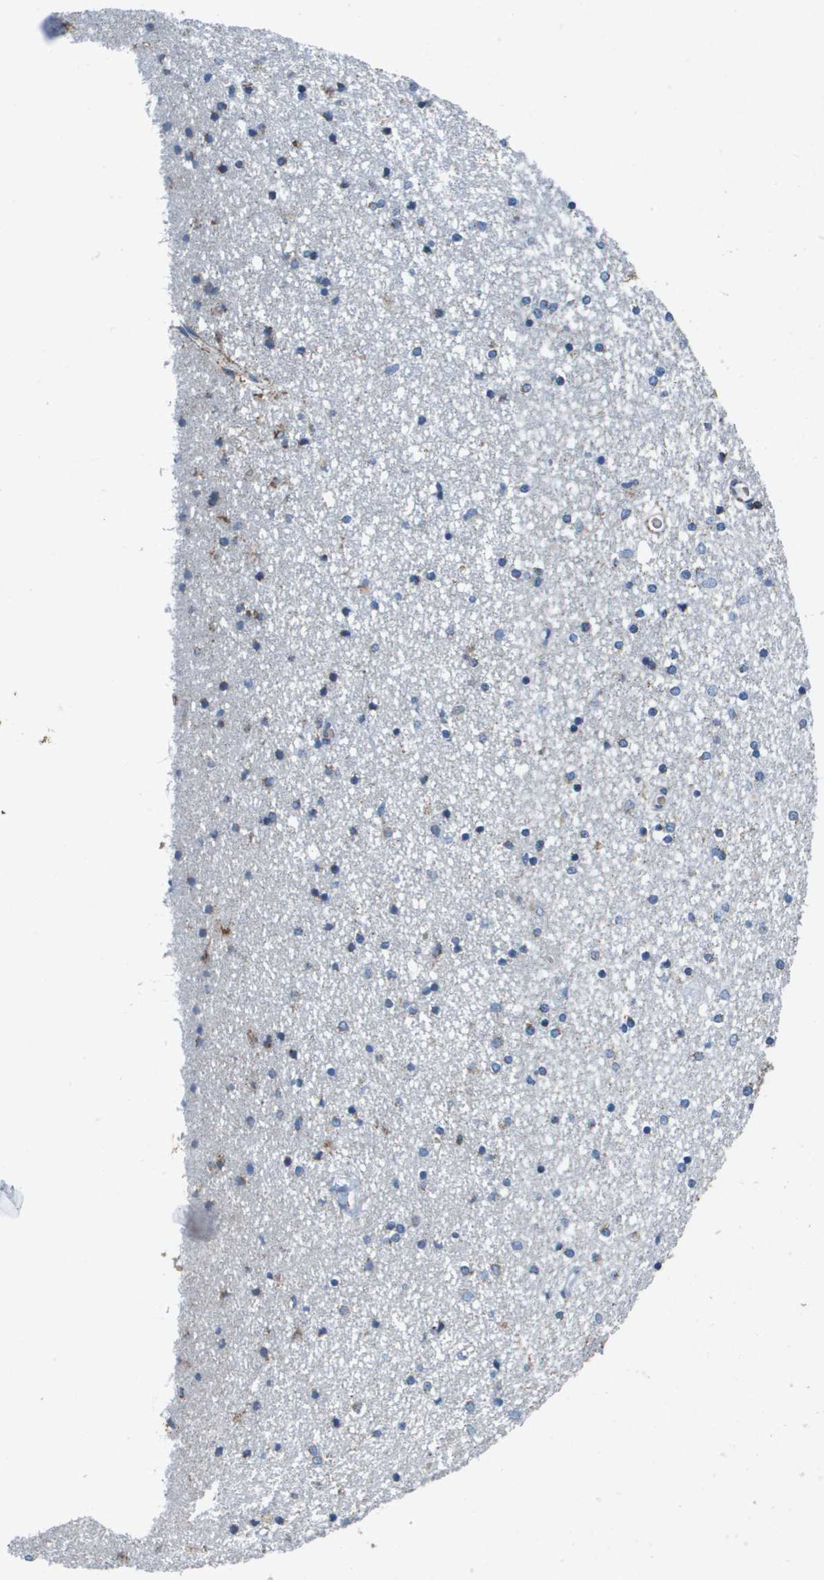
{"staining": {"intensity": "negative", "quantity": "none", "location": "none"}, "tissue": "caudate", "cell_type": "Glial cells", "image_type": "normal", "snomed": [{"axis": "morphology", "description": "Normal tissue, NOS"}, {"axis": "topography", "description": "Lateral ventricle wall"}], "caption": "Glial cells show no significant positivity in benign caudate.", "gene": "ATP5F1B", "patient": {"sex": "female", "age": 54}}